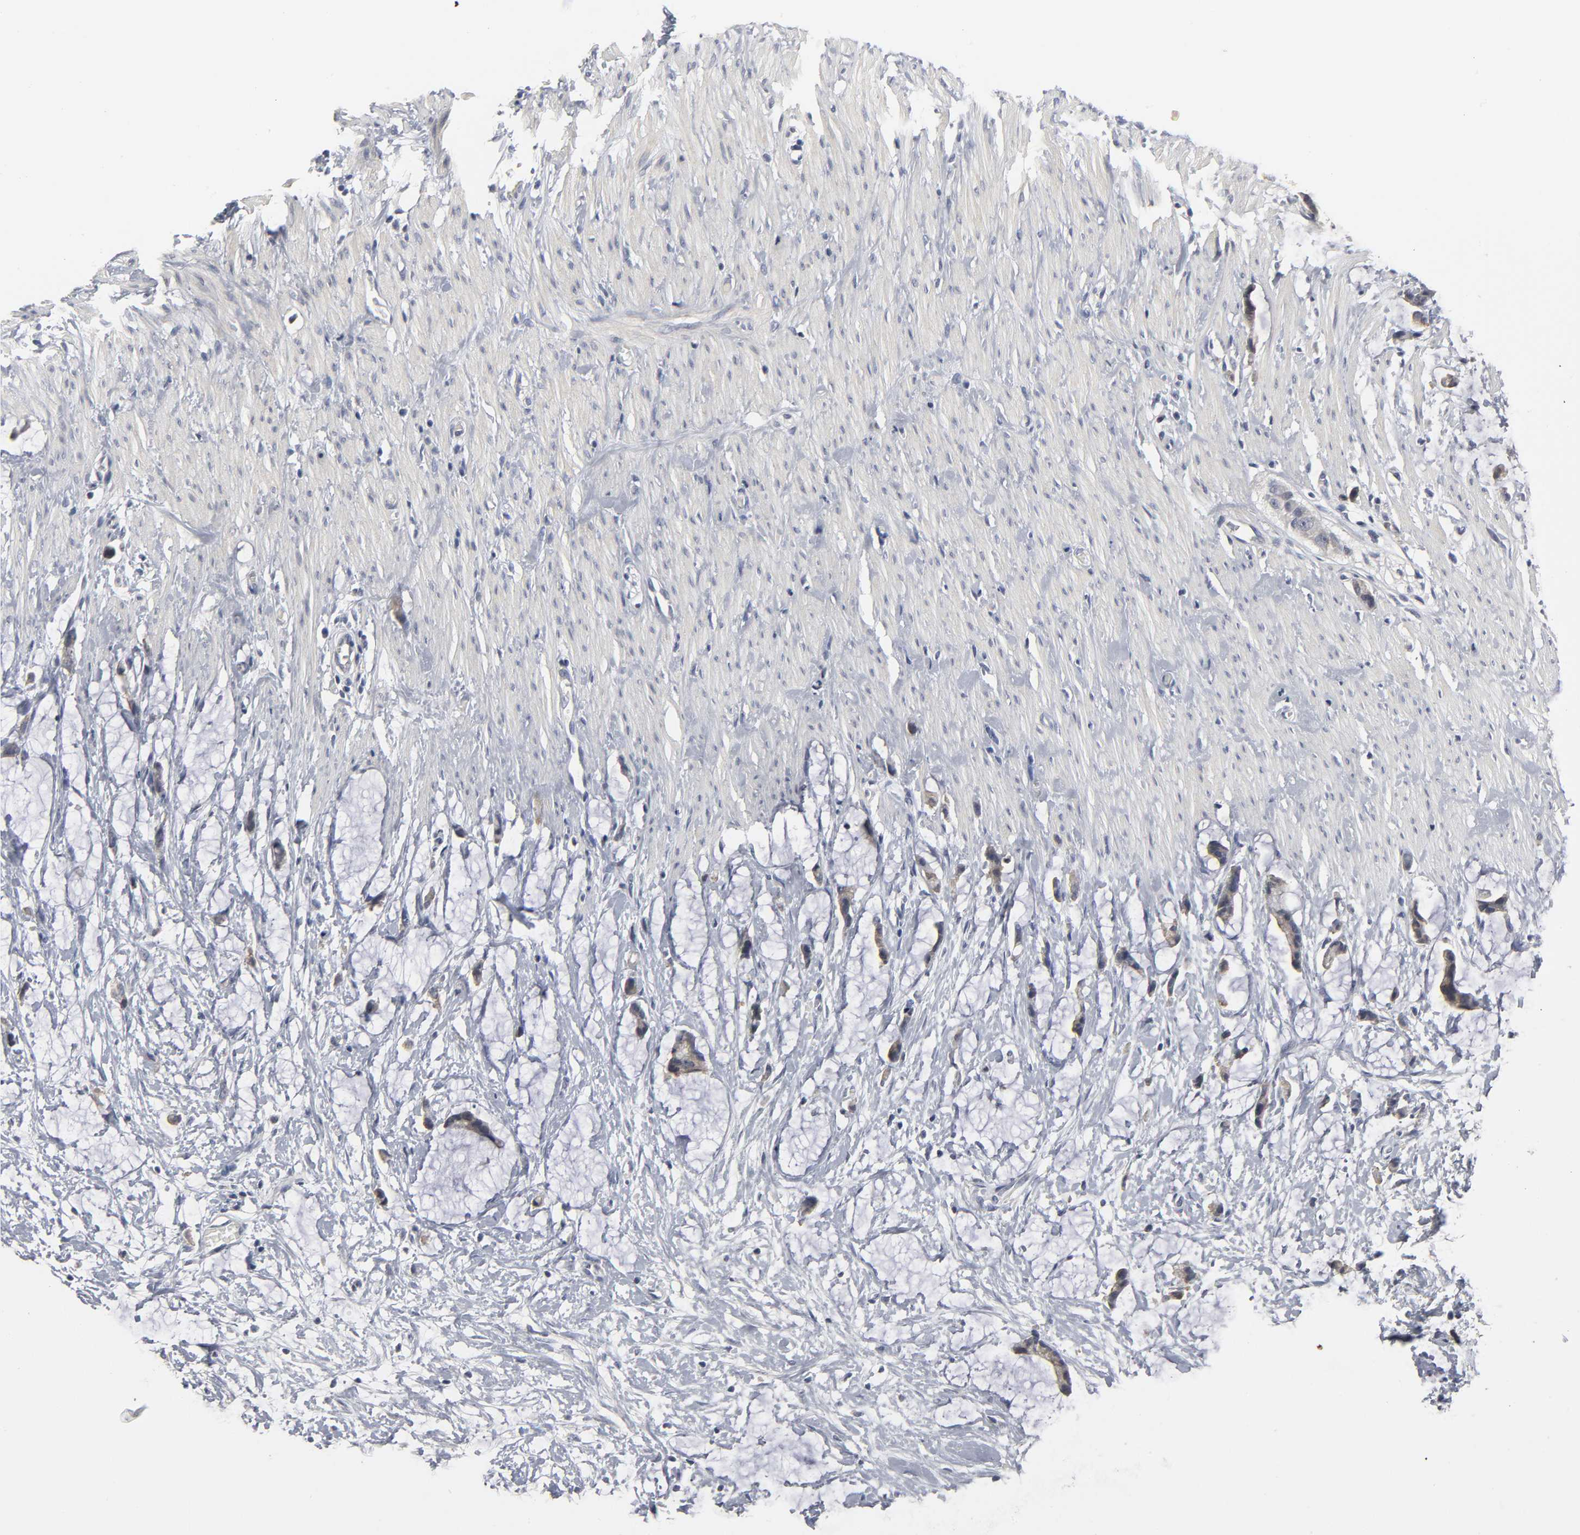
{"staining": {"intensity": "weak", "quantity": ">75%", "location": "cytoplasmic/membranous"}, "tissue": "colorectal cancer", "cell_type": "Tumor cells", "image_type": "cancer", "snomed": [{"axis": "morphology", "description": "Adenocarcinoma, NOS"}, {"axis": "topography", "description": "Colon"}], "caption": "An image of adenocarcinoma (colorectal) stained for a protein demonstrates weak cytoplasmic/membranous brown staining in tumor cells. (Brightfield microscopy of DAB IHC at high magnification).", "gene": "TCAP", "patient": {"sex": "male", "age": 14}}